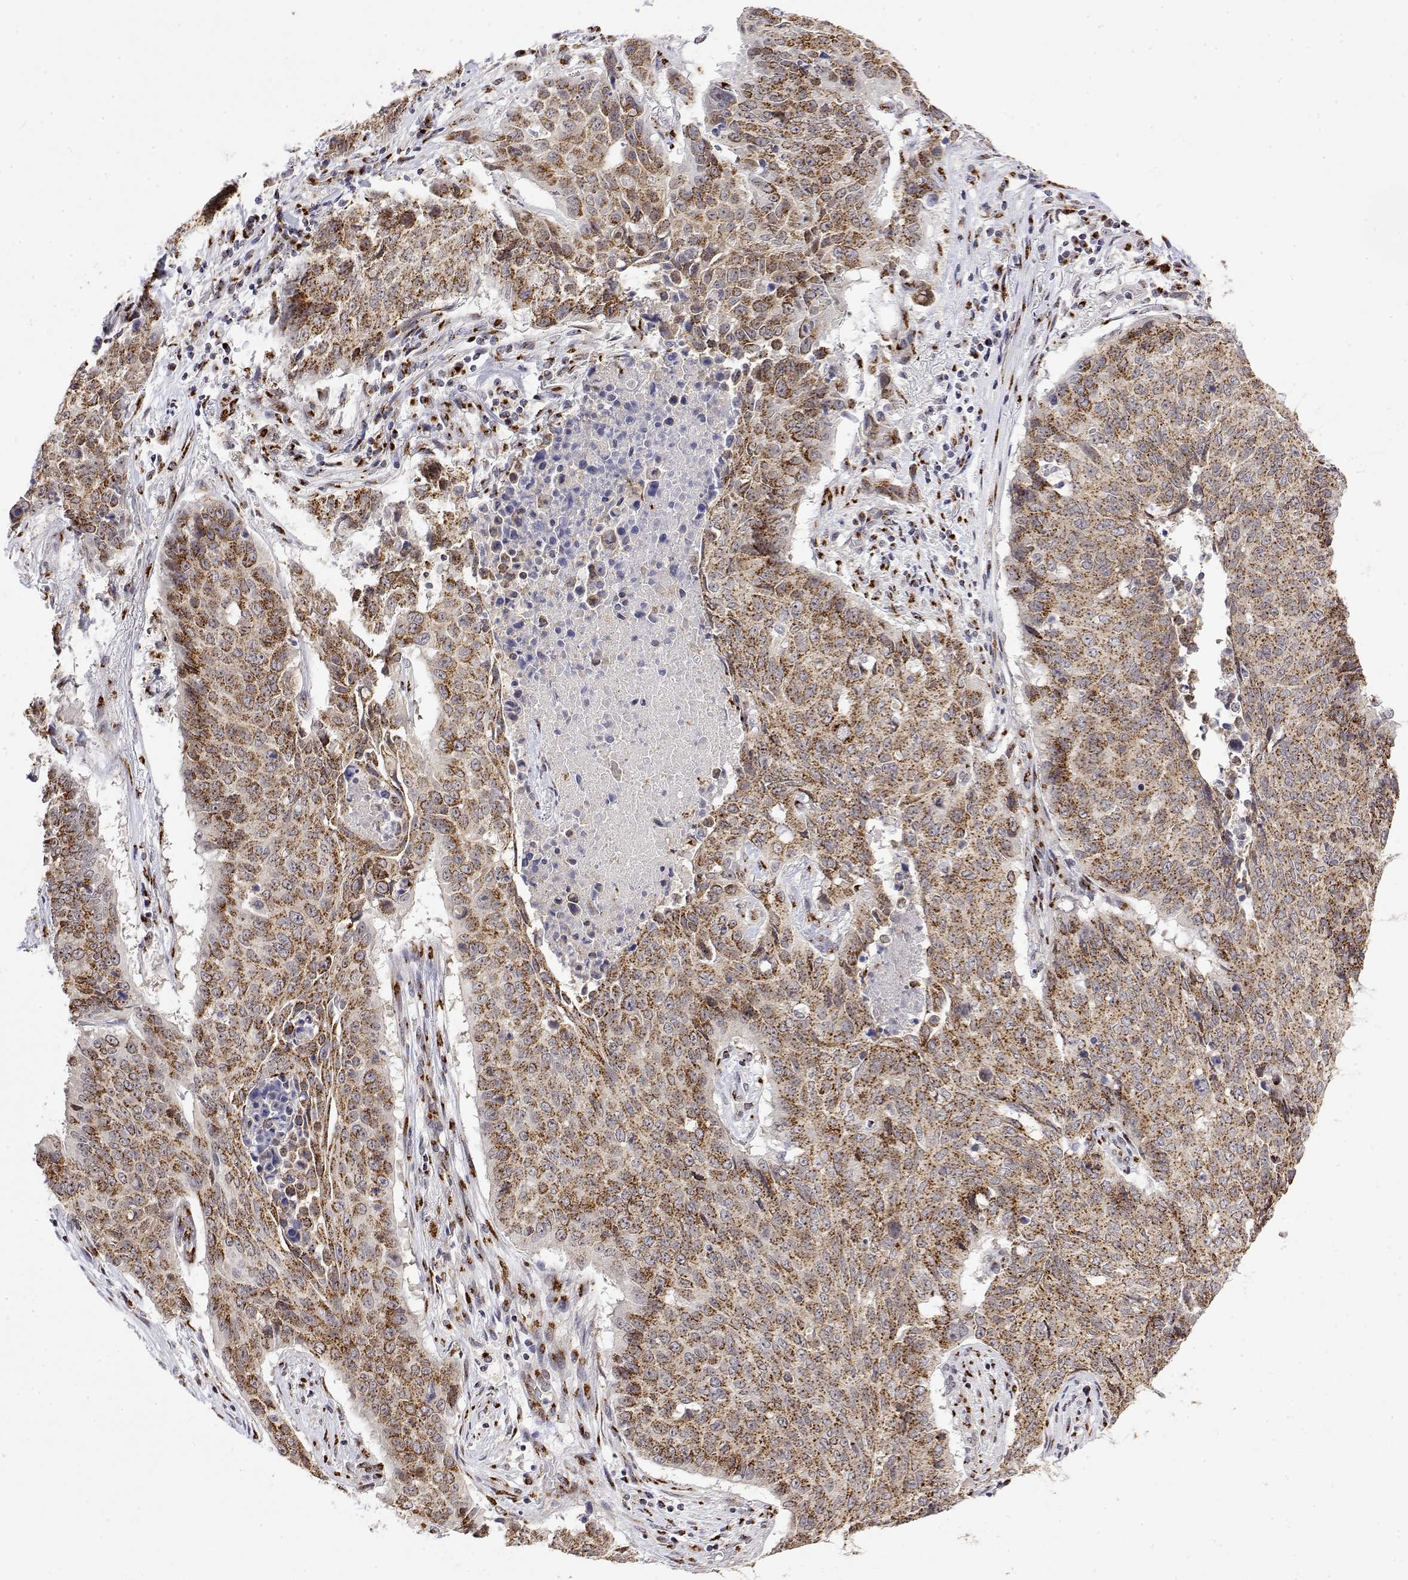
{"staining": {"intensity": "moderate", "quantity": ">75%", "location": "cytoplasmic/membranous"}, "tissue": "lung cancer", "cell_type": "Tumor cells", "image_type": "cancer", "snomed": [{"axis": "morphology", "description": "Normal tissue, NOS"}, {"axis": "morphology", "description": "Squamous cell carcinoma, NOS"}, {"axis": "topography", "description": "Bronchus"}, {"axis": "topography", "description": "Lung"}], "caption": "Protein staining shows moderate cytoplasmic/membranous expression in approximately >75% of tumor cells in lung cancer (squamous cell carcinoma).", "gene": "YIPF3", "patient": {"sex": "male", "age": 64}}